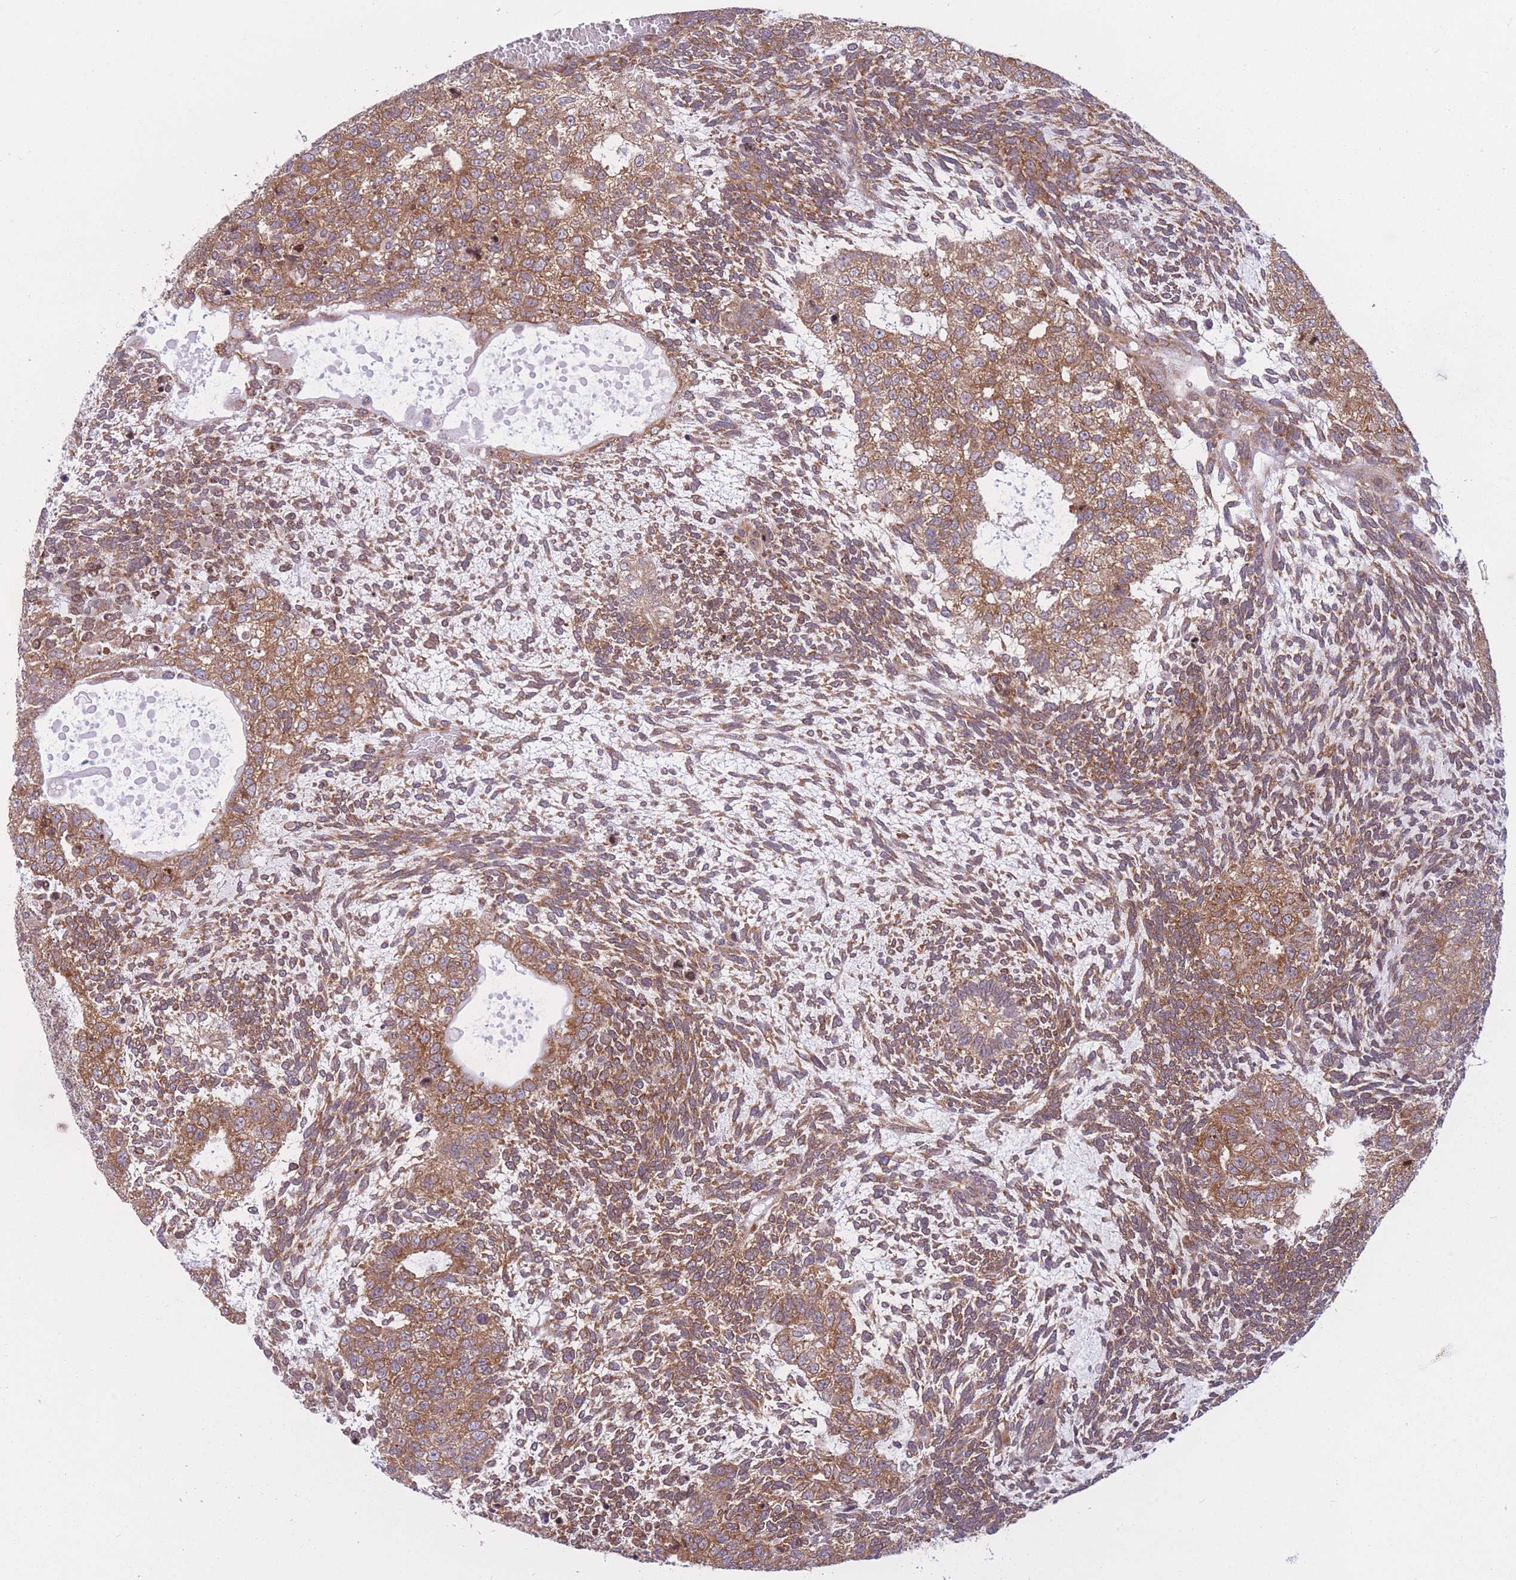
{"staining": {"intensity": "moderate", "quantity": ">75%", "location": "cytoplasmic/membranous"}, "tissue": "testis cancer", "cell_type": "Tumor cells", "image_type": "cancer", "snomed": [{"axis": "morphology", "description": "Carcinoma, Embryonal, NOS"}, {"axis": "topography", "description": "Testis"}], "caption": "The micrograph exhibits immunohistochemical staining of testis cancer. There is moderate cytoplasmic/membranous positivity is present in about >75% of tumor cells.", "gene": "CCDC124", "patient": {"sex": "male", "age": 23}}